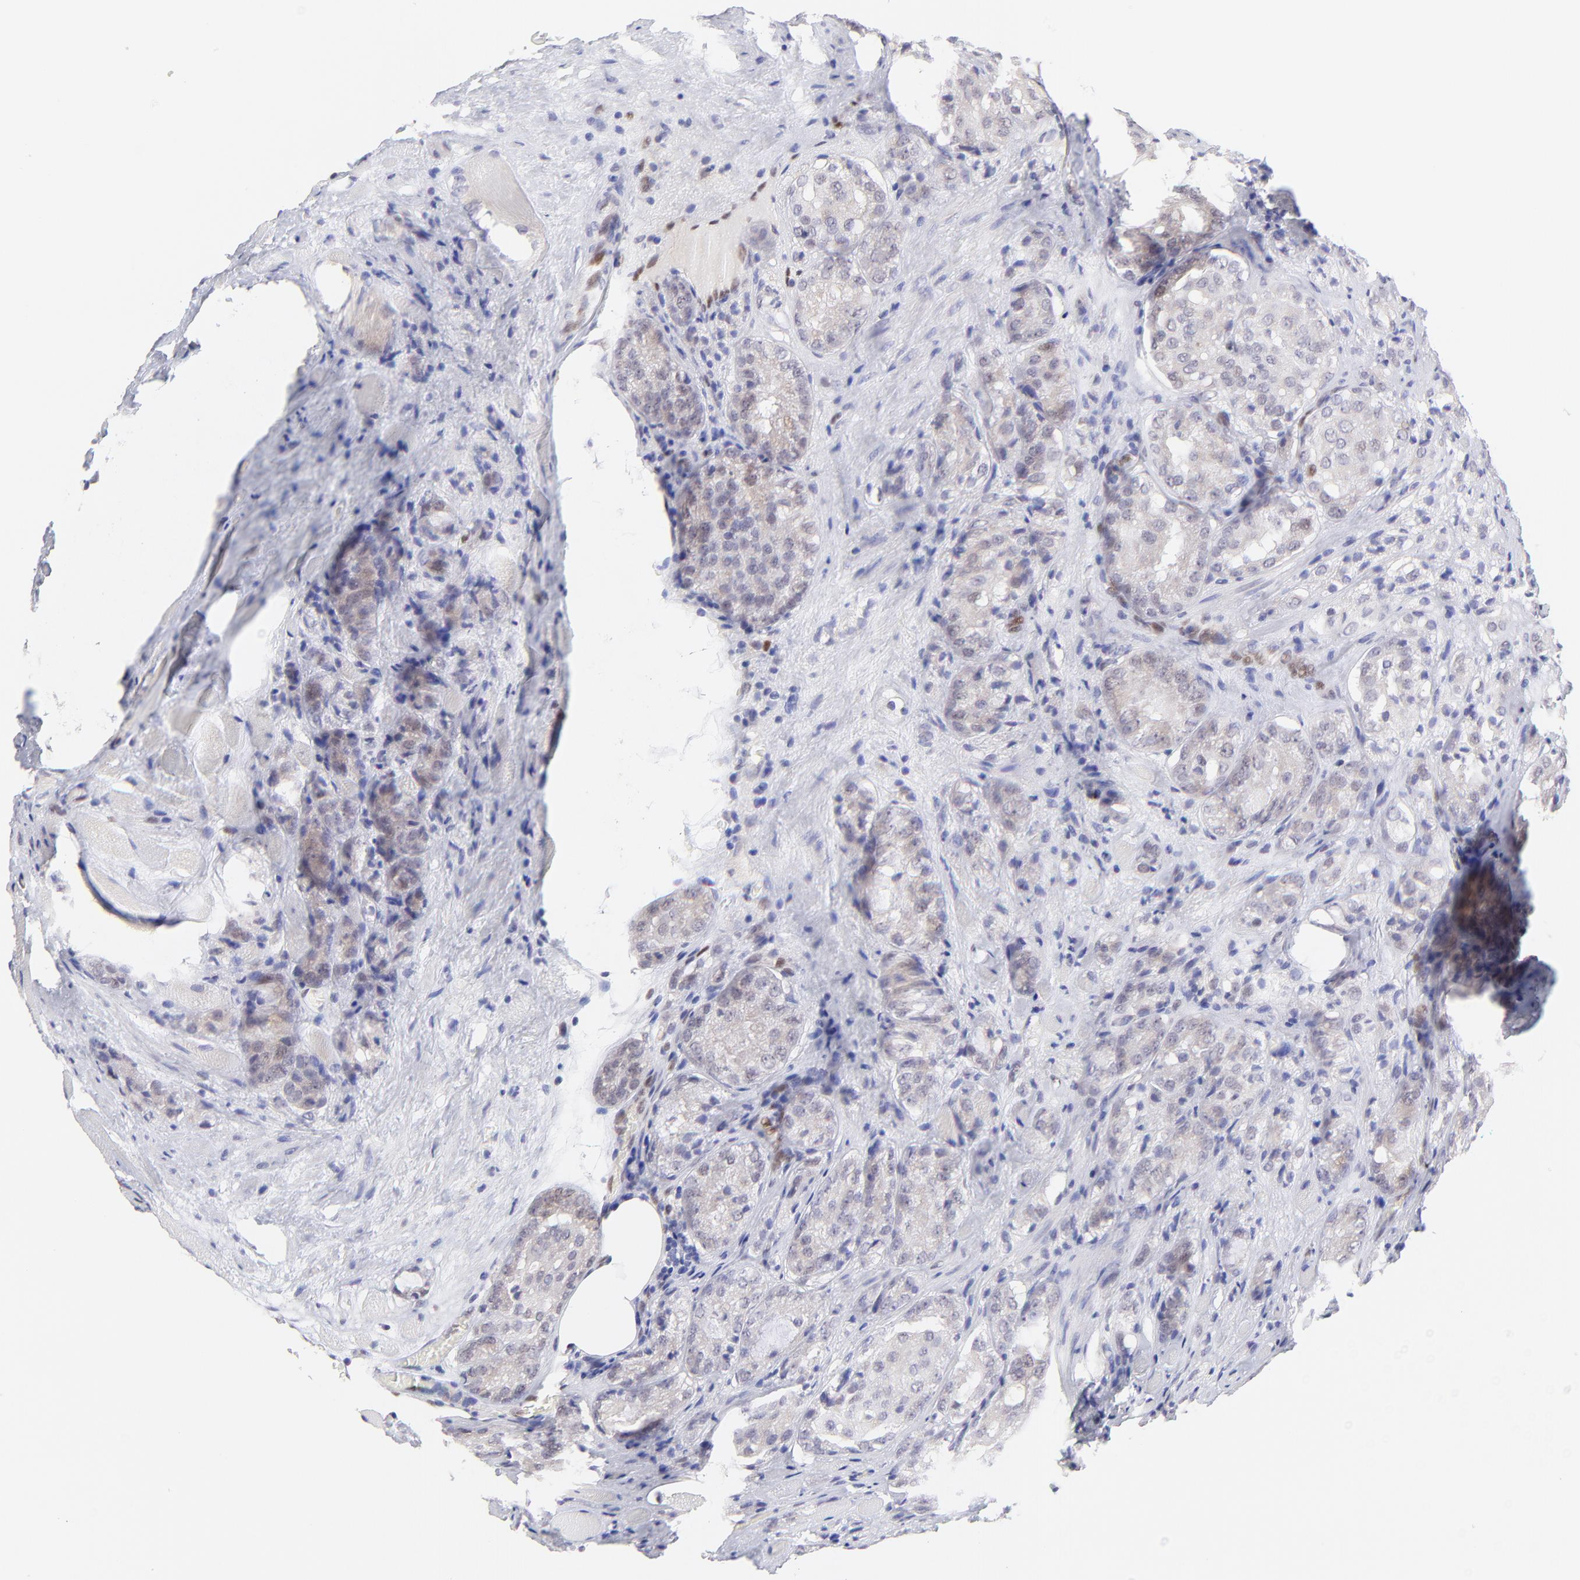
{"staining": {"intensity": "negative", "quantity": "none", "location": "none"}, "tissue": "prostate cancer", "cell_type": "Tumor cells", "image_type": "cancer", "snomed": [{"axis": "morphology", "description": "Adenocarcinoma, Medium grade"}, {"axis": "topography", "description": "Prostate"}], "caption": "IHC micrograph of human prostate medium-grade adenocarcinoma stained for a protein (brown), which displays no staining in tumor cells. (DAB immunohistochemistry visualized using brightfield microscopy, high magnification).", "gene": "KLF4", "patient": {"sex": "male", "age": 60}}